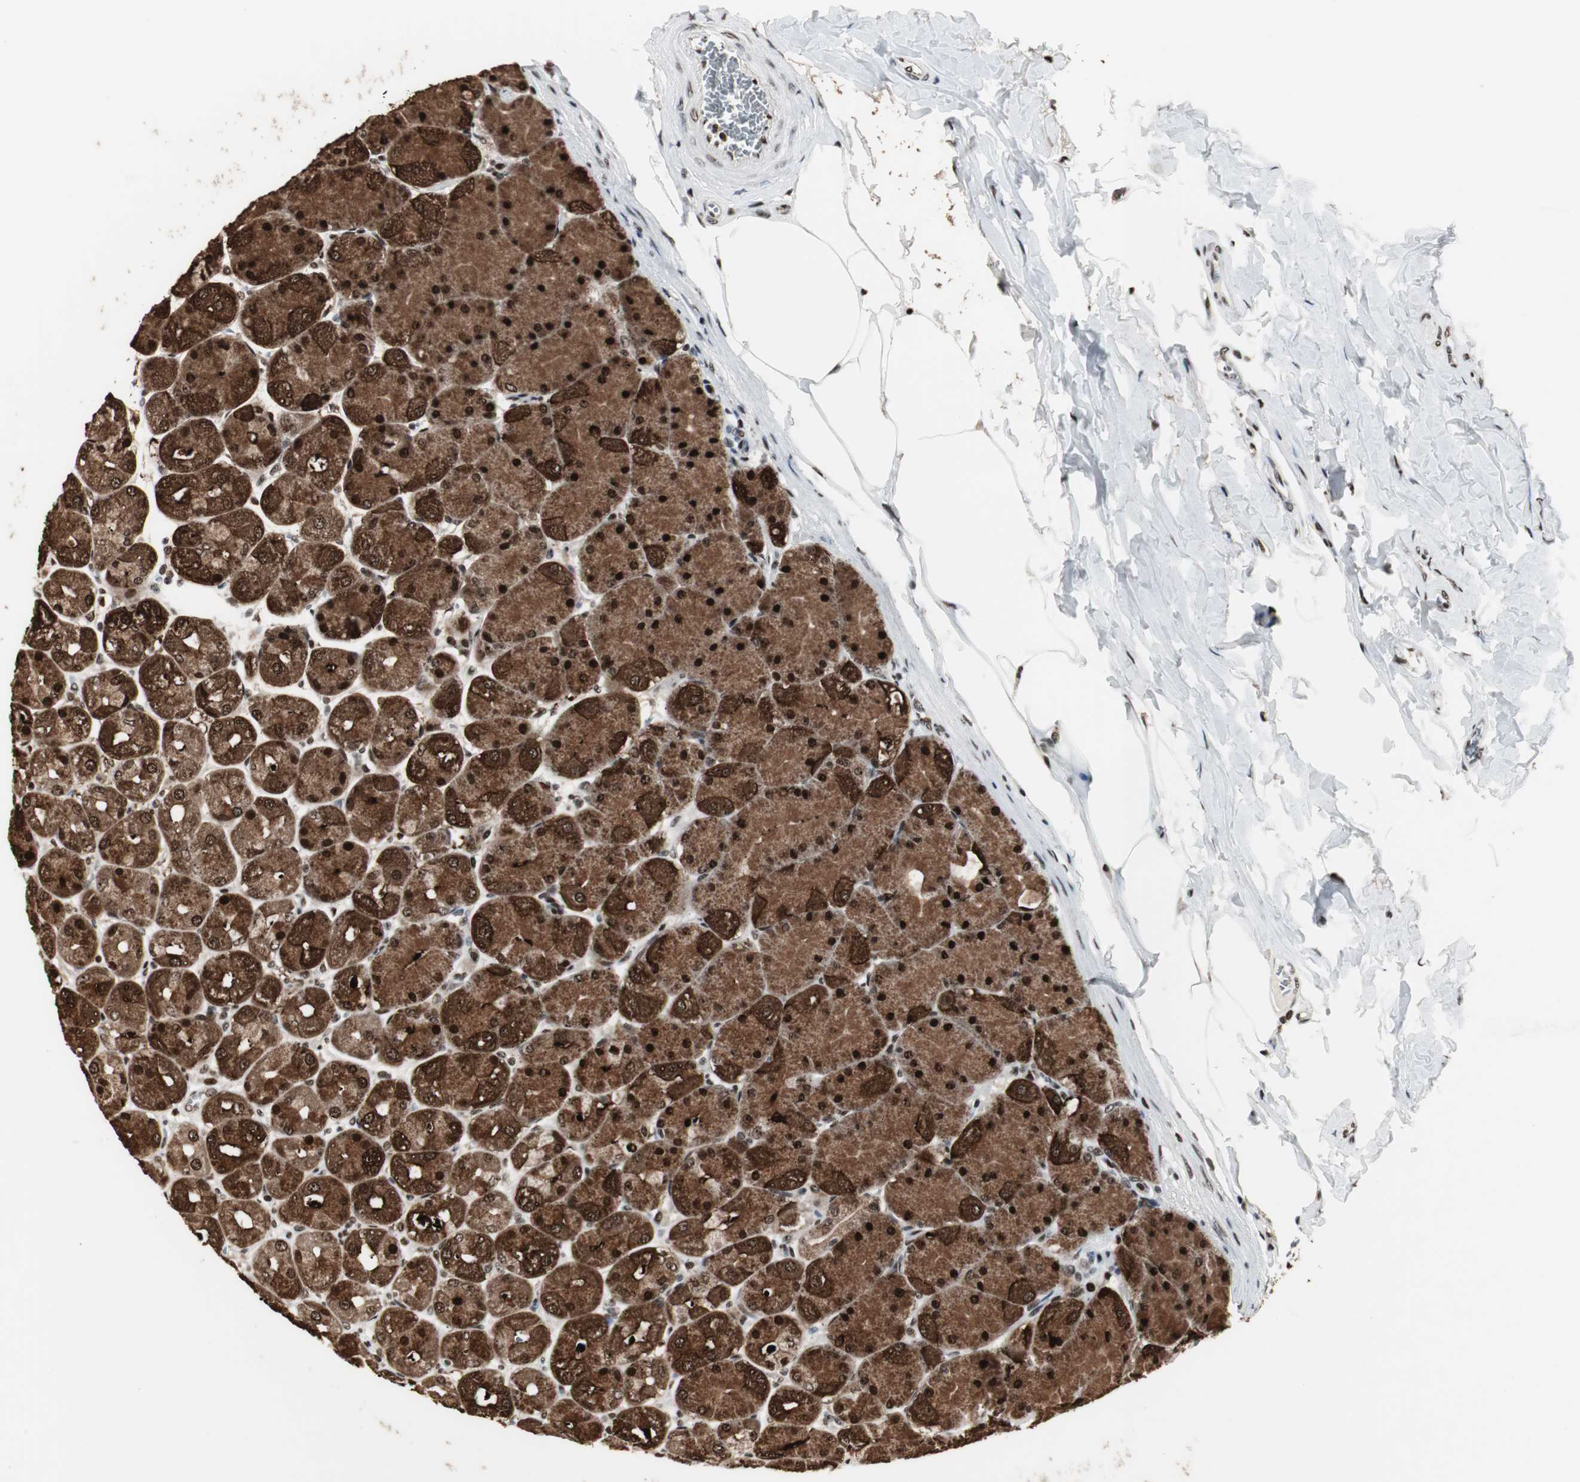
{"staining": {"intensity": "strong", "quantity": ">75%", "location": "cytoplasmic/membranous,nuclear"}, "tissue": "stomach", "cell_type": "Glandular cells", "image_type": "normal", "snomed": [{"axis": "morphology", "description": "Normal tissue, NOS"}, {"axis": "topography", "description": "Stomach, upper"}], "caption": "Human stomach stained for a protein (brown) exhibits strong cytoplasmic/membranous,nuclear positive staining in about >75% of glandular cells.", "gene": "PARN", "patient": {"sex": "female", "age": 56}}